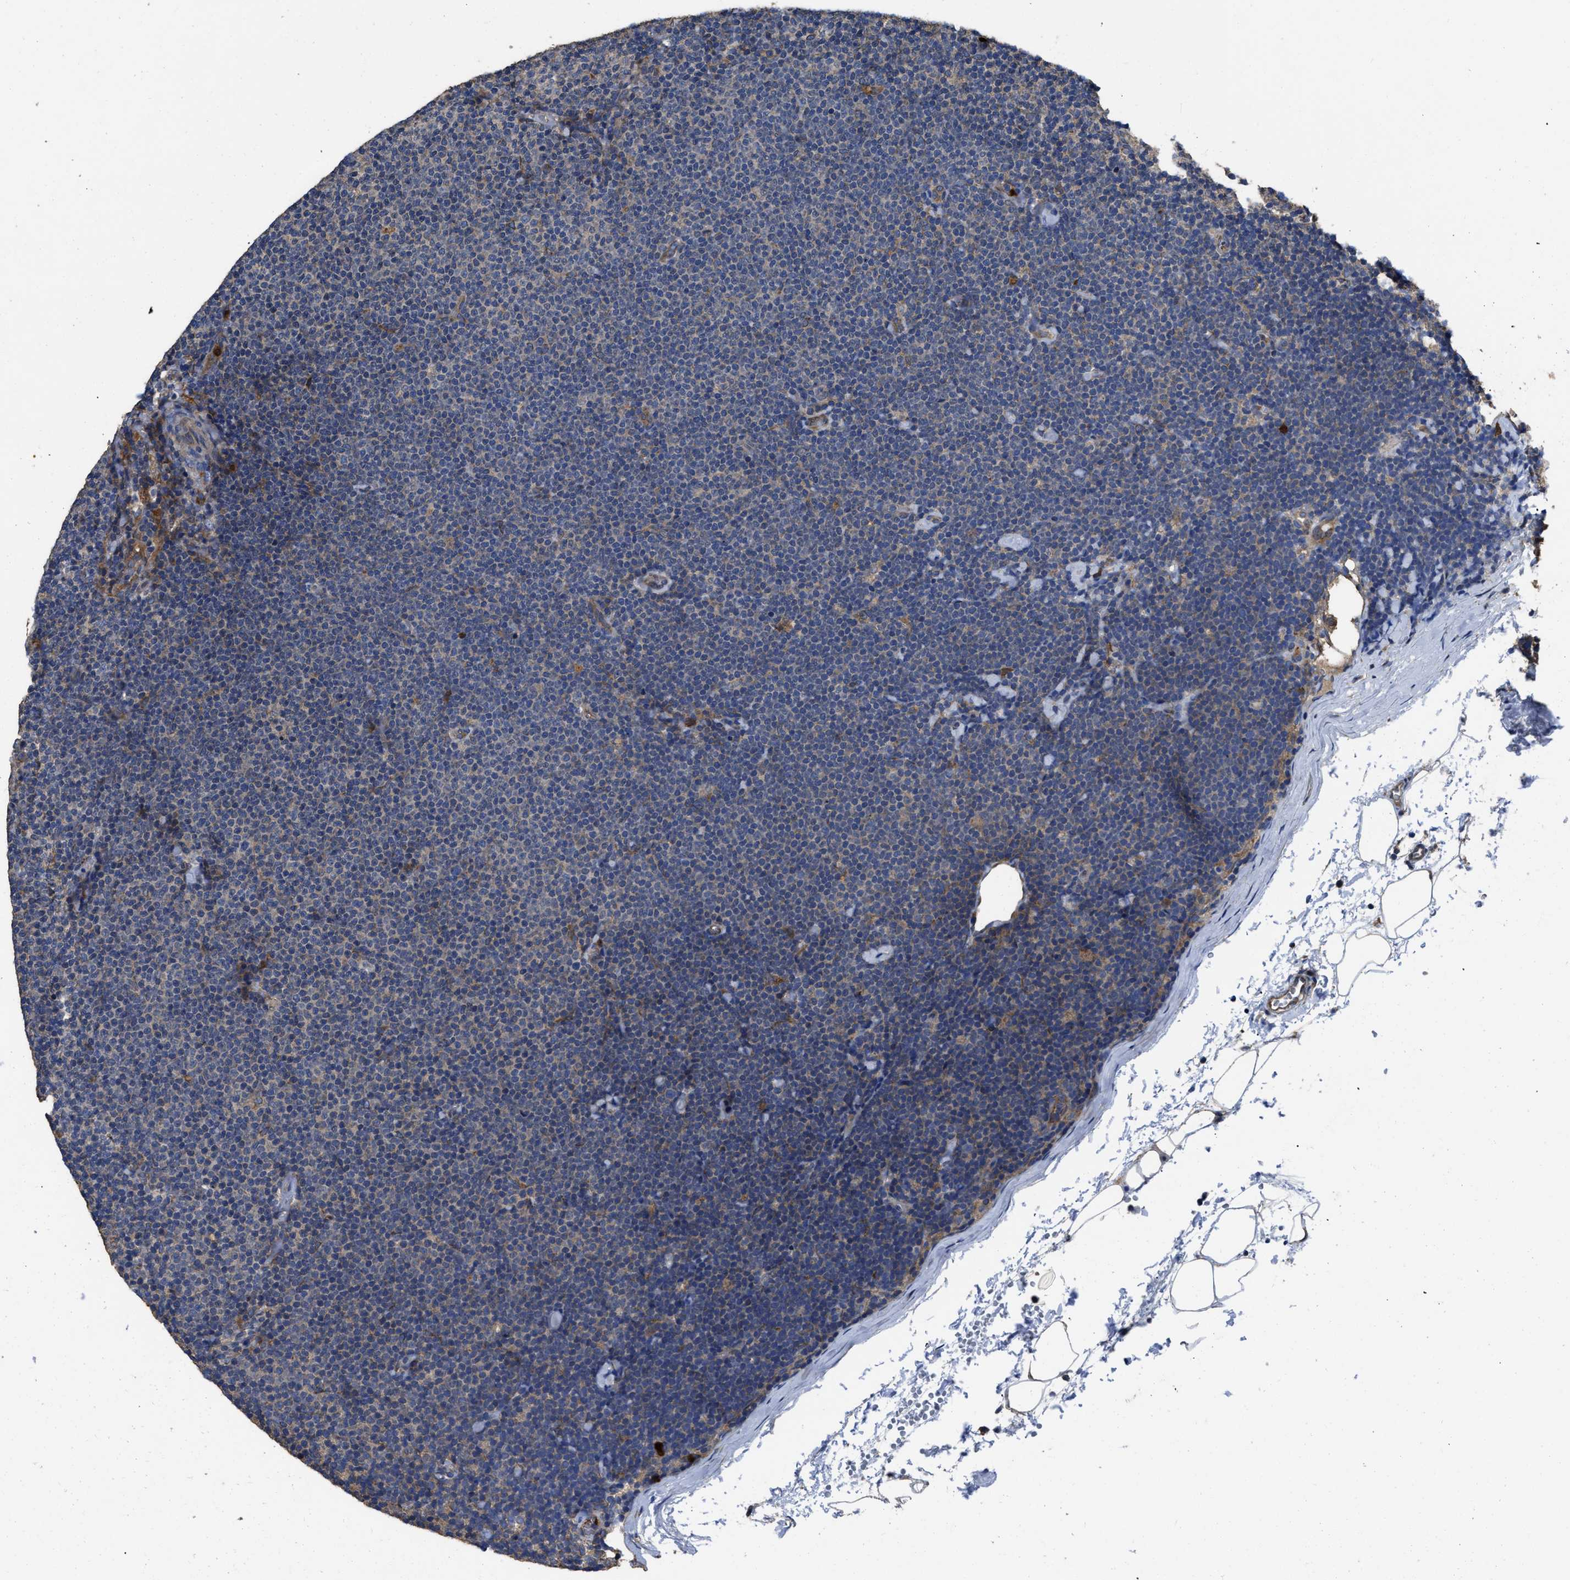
{"staining": {"intensity": "weak", "quantity": "<25%", "location": "cytoplasmic/membranous"}, "tissue": "lymphoma", "cell_type": "Tumor cells", "image_type": "cancer", "snomed": [{"axis": "morphology", "description": "Malignant lymphoma, non-Hodgkin's type, Low grade"}, {"axis": "topography", "description": "Lymph node"}], "caption": "Tumor cells are negative for brown protein staining in malignant lymphoma, non-Hodgkin's type (low-grade). Nuclei are stained in blue.", "gene": "ANGPT1", "patient": {"sex": "female", "age": 53}}